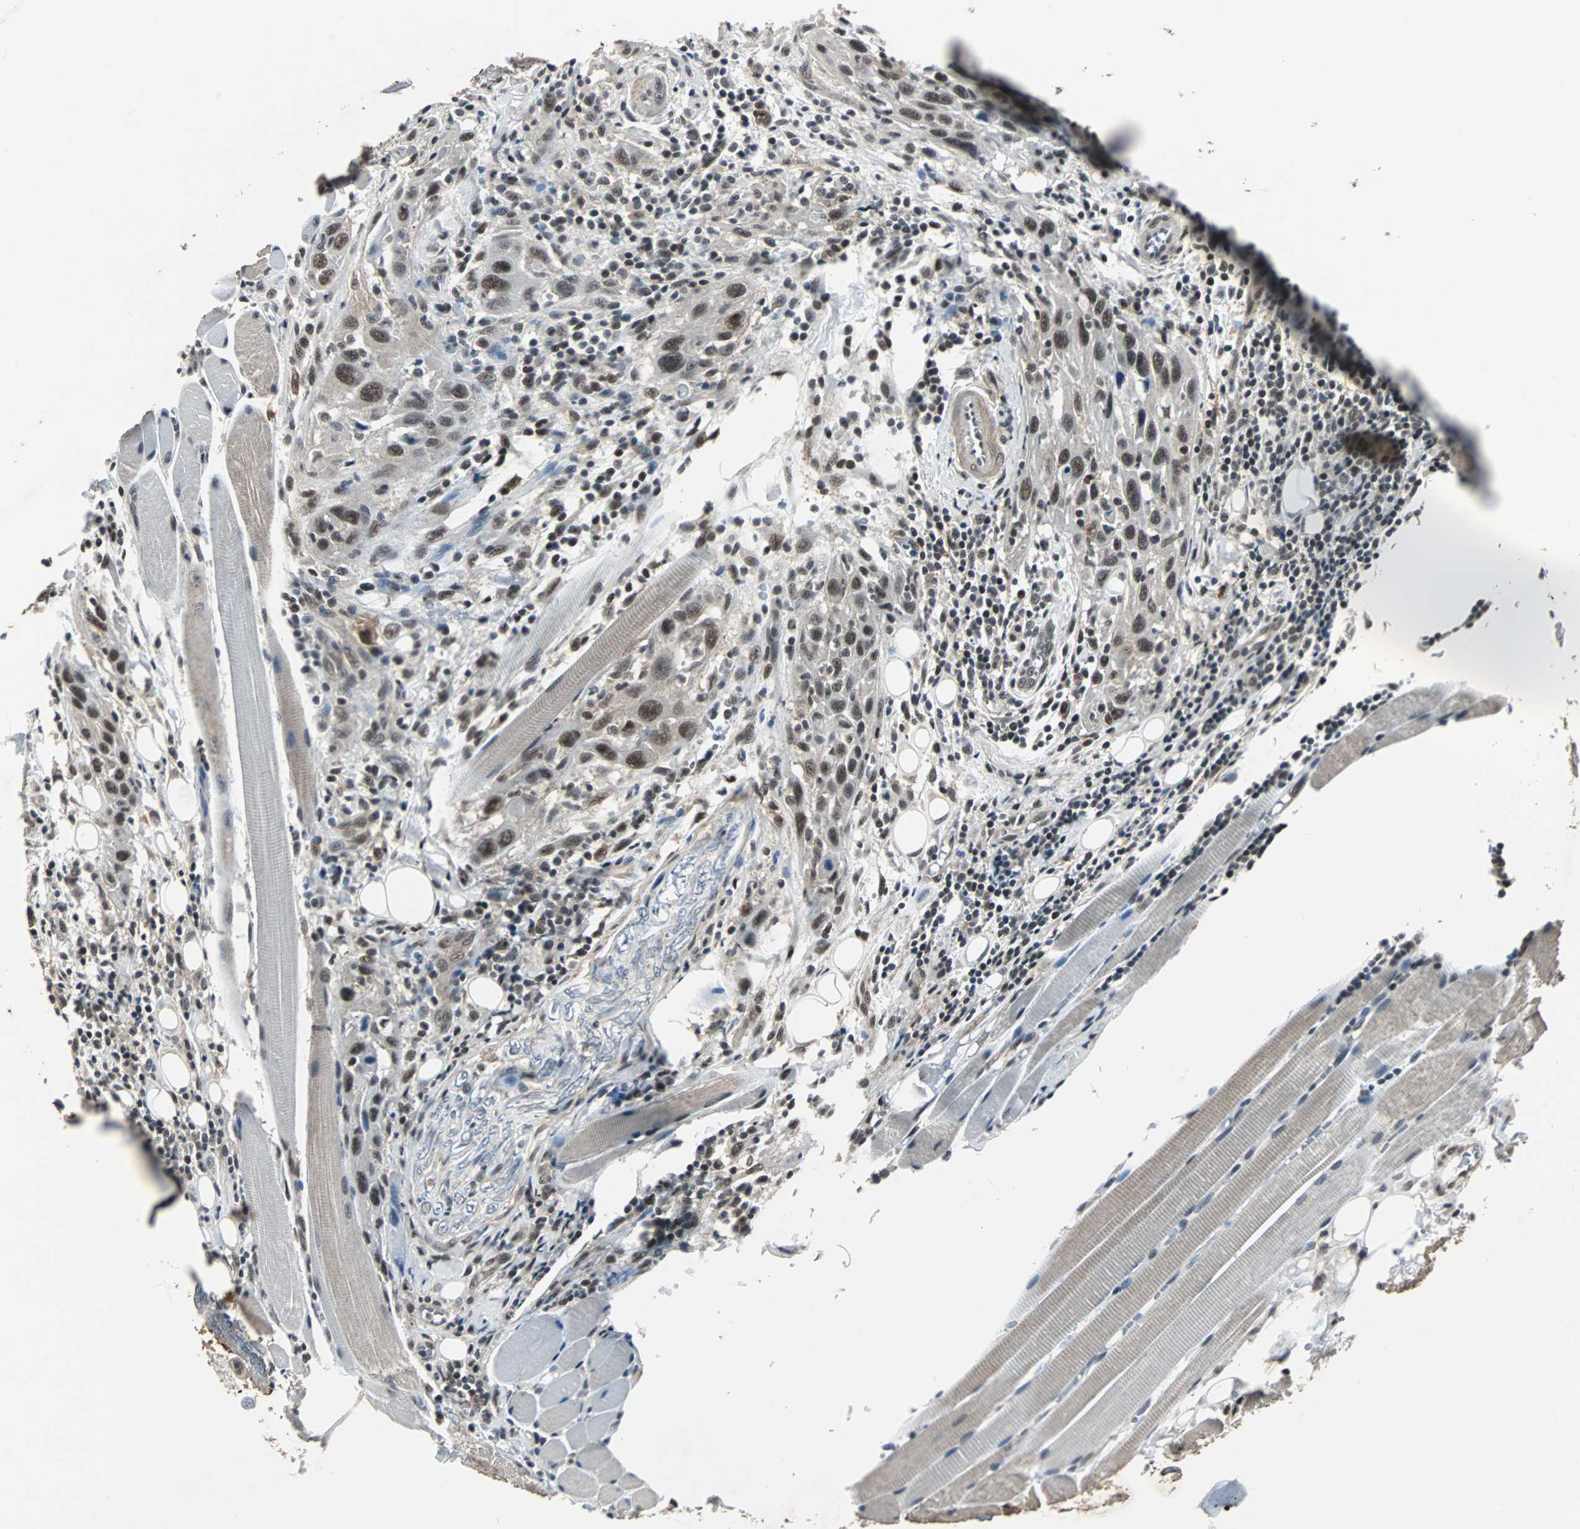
{"staining": {"intensity": "moderate", "quantity": ">75%", "location": "nuclear"}, "tissue": "head and neck cancer", "cell_type": "Tumor cells", "image_type": "cancer", "snomed": [{"axis": "morphology", "description": "Squamous cell carcinoma, NOS"}, {"axis": "topography", "description": "Oral tissue"}, {"axis": "topography", "description": "Head-Neck"}], "caption": "A brown stain shows moderate nuclear positivity of a protein in head and neck cancer (squamous cell carcinoma) tumor cells. (brown staining indicates protein expression, while blue staining denotes nuclei).", "gene": "MKX", "patient": {"sex": "female", "age": 50}}